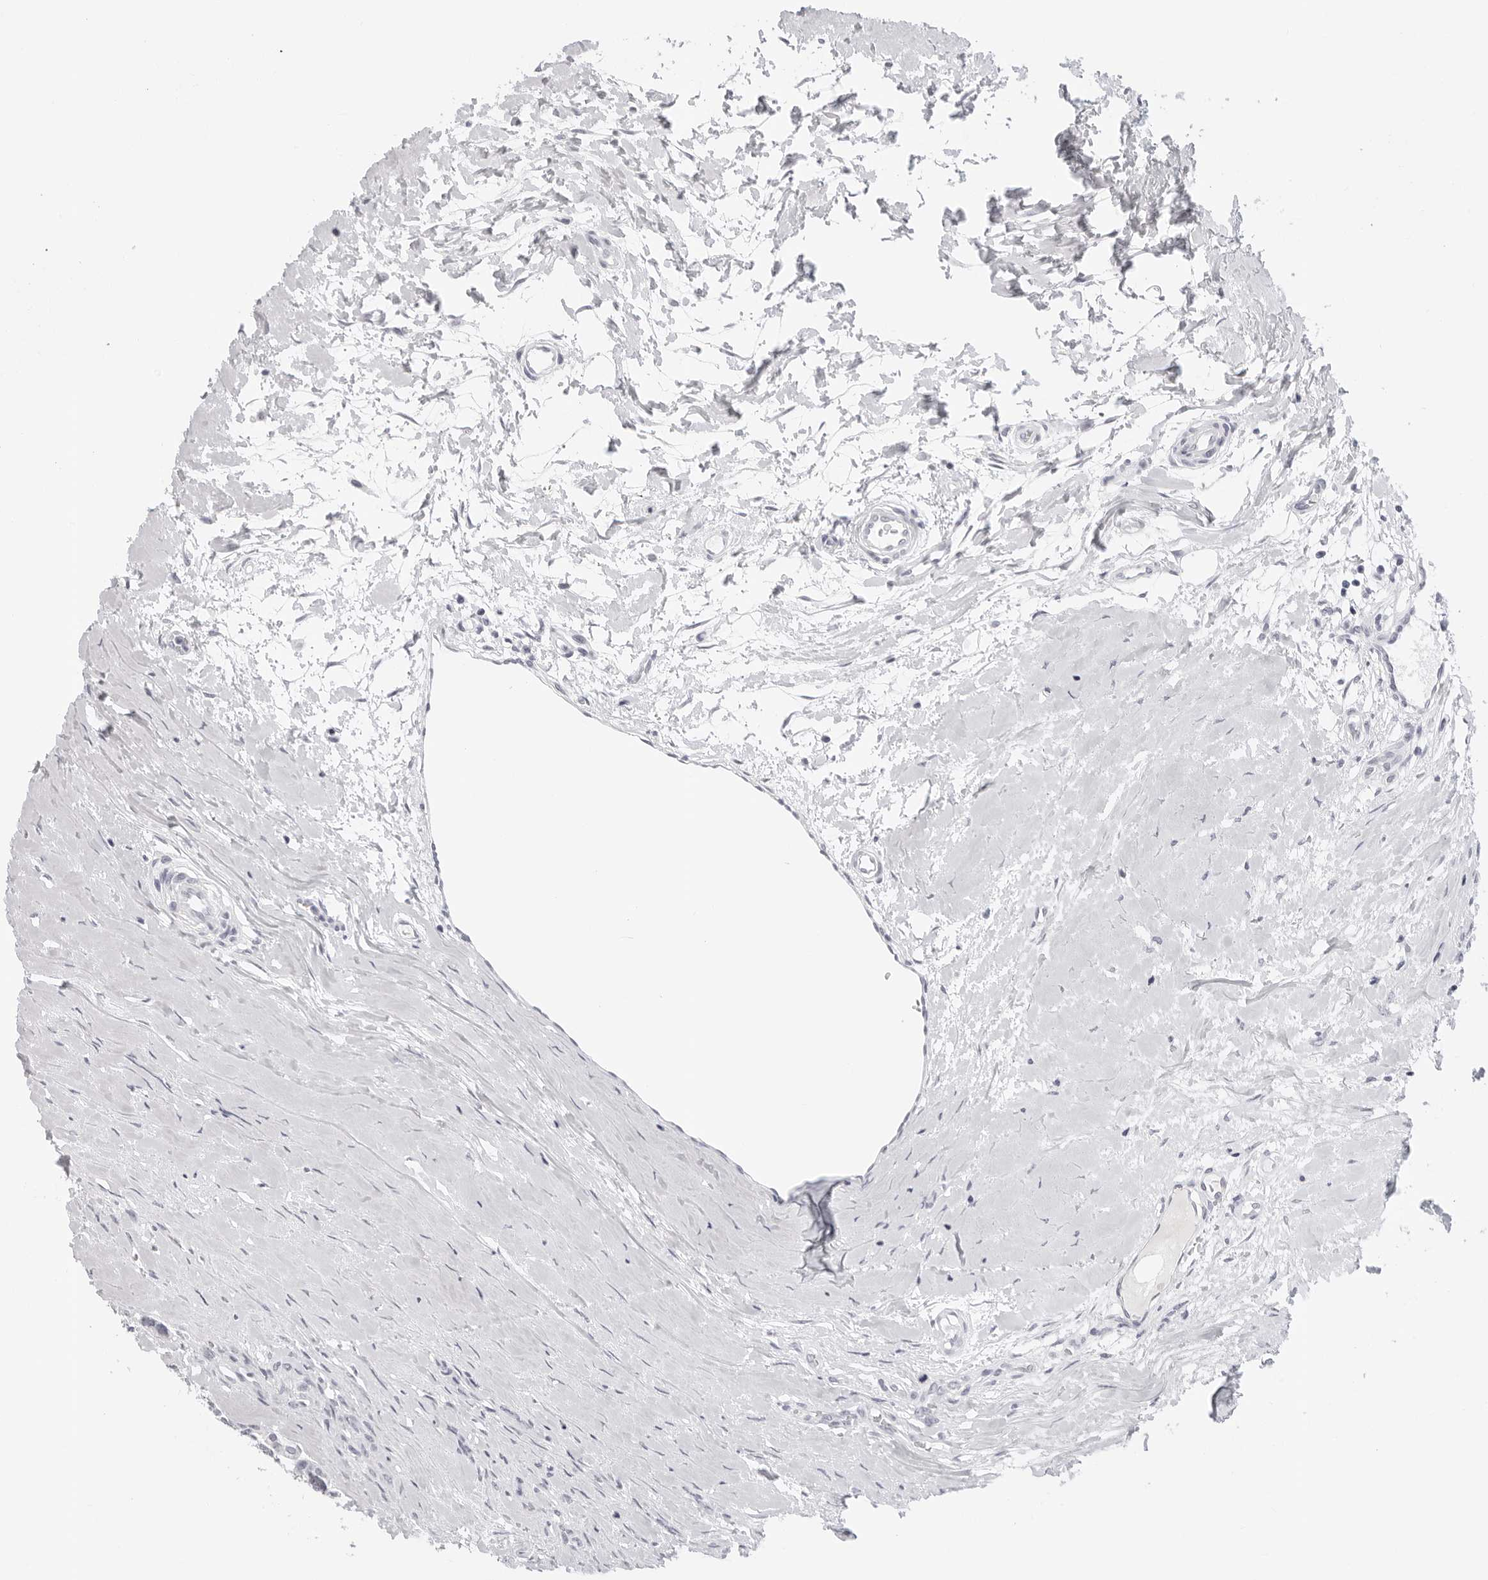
{"staining": {"intensity": "negative", "quantity": "none", "location": "none"}, "tissue": "head and neck cancer", "cell_type": "Tumor cells", "image_type": "cancer", "snomed": [{"axis": "morphology", "description": "Adenocarcinoma, NOS"}, {"axis": "morphology", "description": "Adenoma, NOS"}, {"axis": "topography", "description": "Head-Neck"}], "caption": "Tumor cells are negative for brown protein staining in head and neck cancer (adenocarcinoma). The staining was performed using DAB to visualize the protein expression in brown, while the nuclei were stained in blue with hematoxylin (Magnification: 20x).", "gene": "AGMAT", "patient": {"sex": "female", "age": 55}}